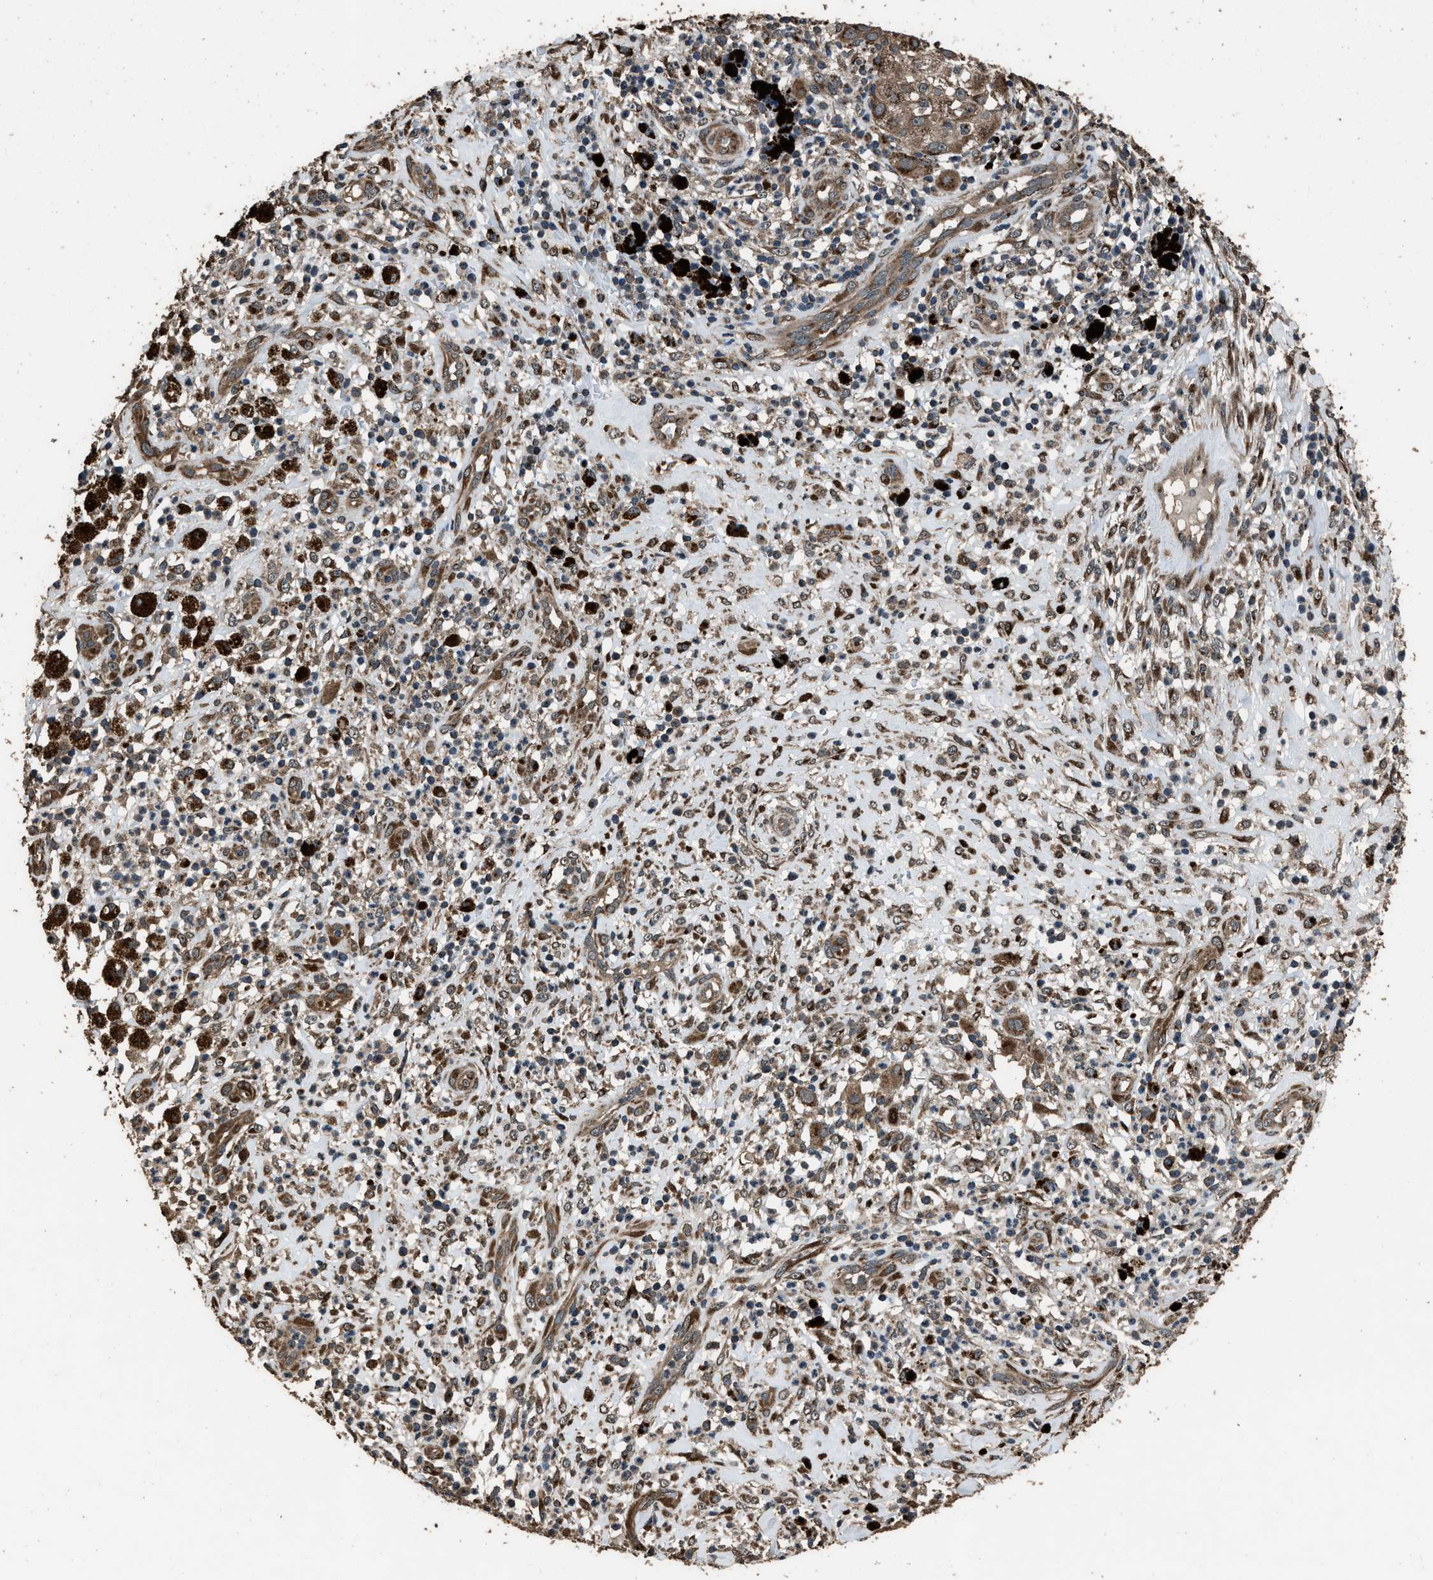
{"staining": {"intensity": "moderate", "quantity": ">75%", "location": "cytoplasmic/membranous"}, "tissue": "melanoma", "cell_type": "Tumor cells", "image_type": "cancer", "snomed": [{"axis": "morphology", "description": "Necrosis, NOS"}, {"axis": "morphology", "description": "Malignant melanoma, NOS"}, {"axis": "topography", "description": "Skin"}], "caption": "This micrograph reveals immunohistochemistry staining of human melanoma, with medium moderate cytoplasmic/membranous staining in approximately >75% of tumor cells.", "gene": "SLC38A10", "patient": {"sex": "female", "age": 87}}